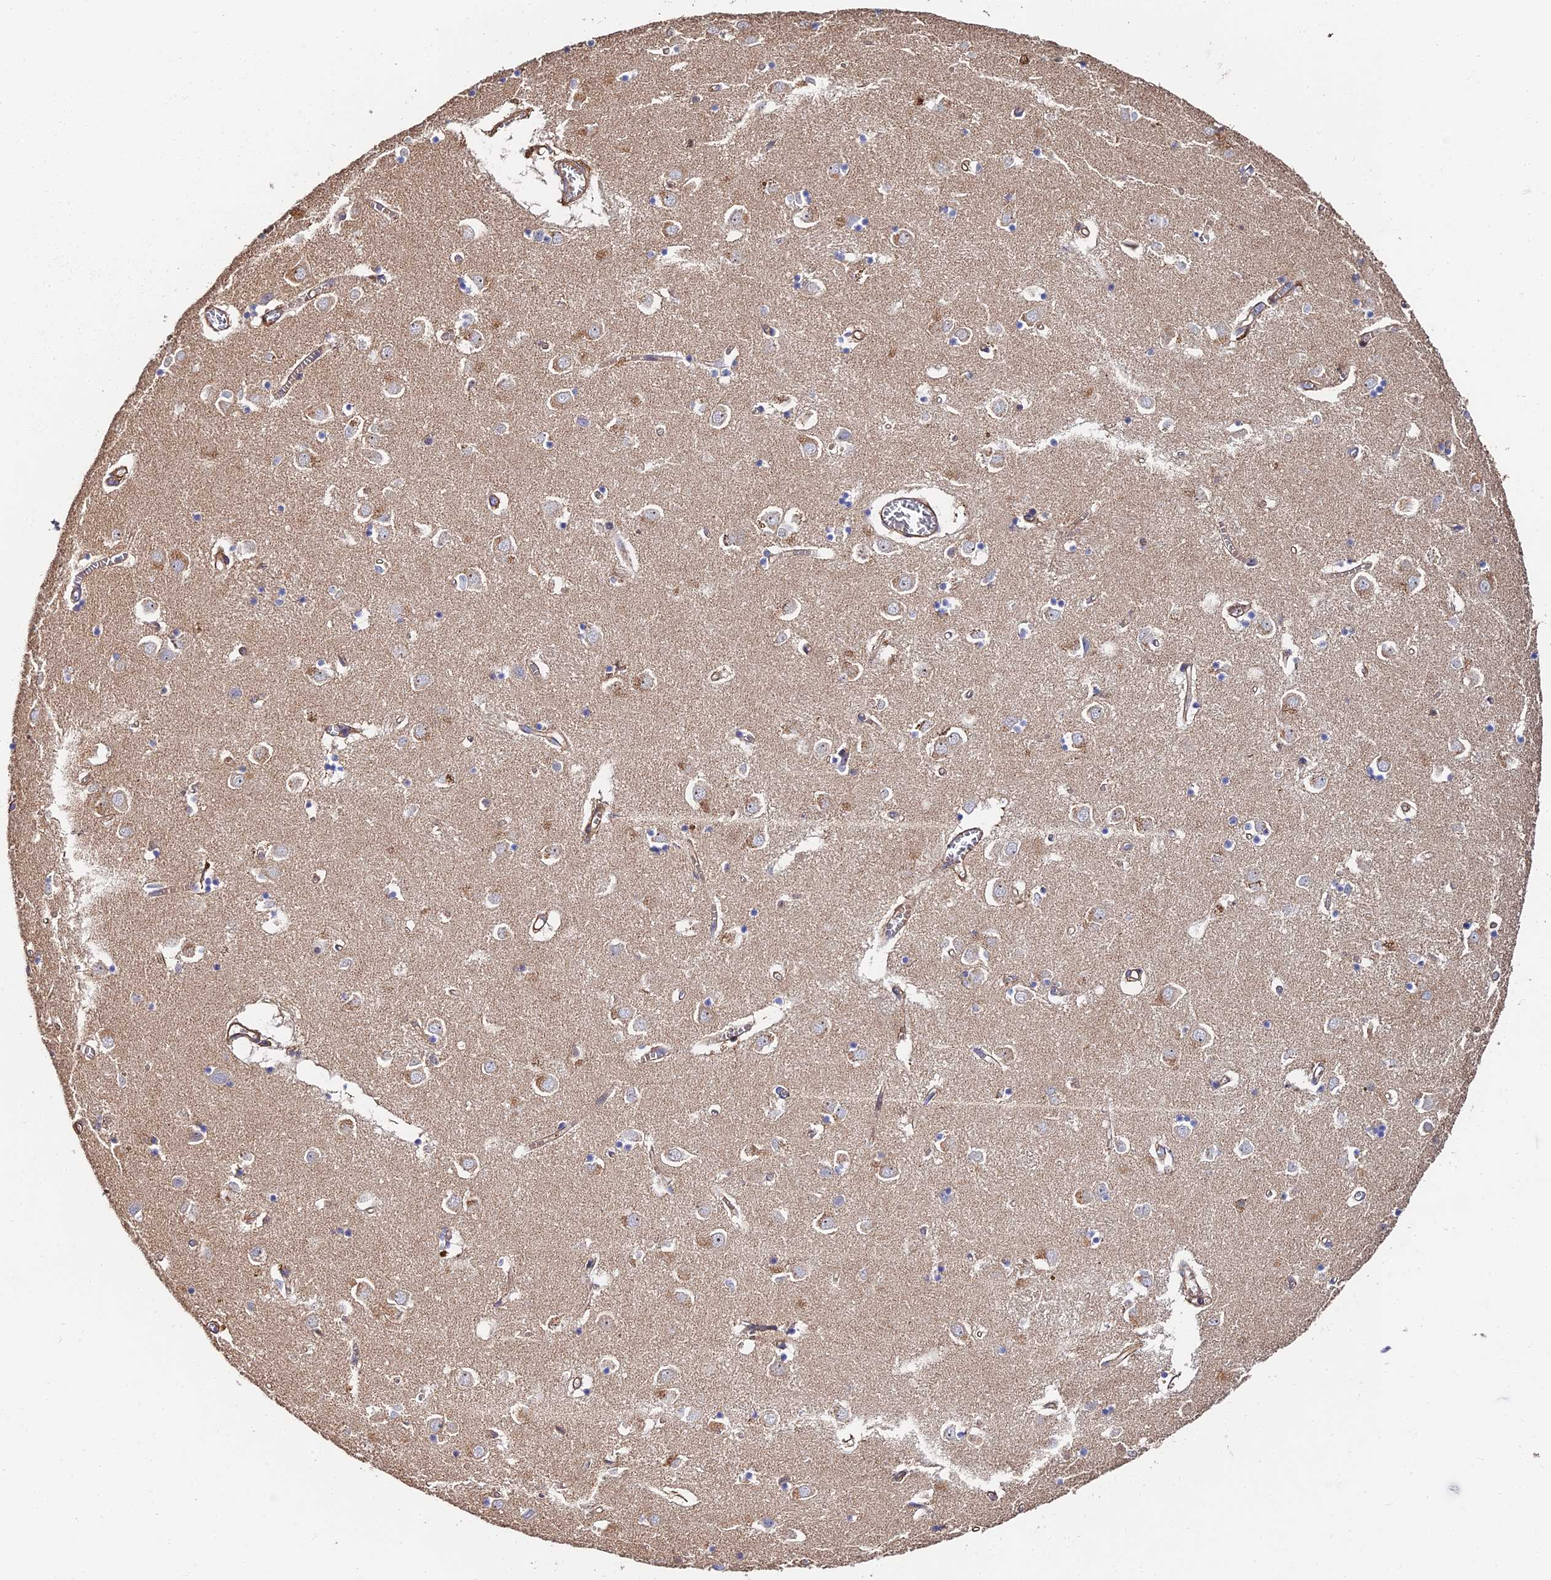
{"staining": {"intensity": "weak", "quantity": "<25%", "location": "cytoplasmic/membranous"}, "tissue": "caudate", "cell_type": "Glial cells", "image_type": "normal", "snomed": [{"axis": "morphology", "description": "Normal tissue, NOS"}, {"axis": "topography", "description": "Lateral ventricle wall"}], "caption": "Immunohistochemistry histopathology image of benign human caudate stained for a protein (brown), which displays no expression in glial cells.", "gene": "EXT1", "patient": {"sex": "male", "age": 70}}